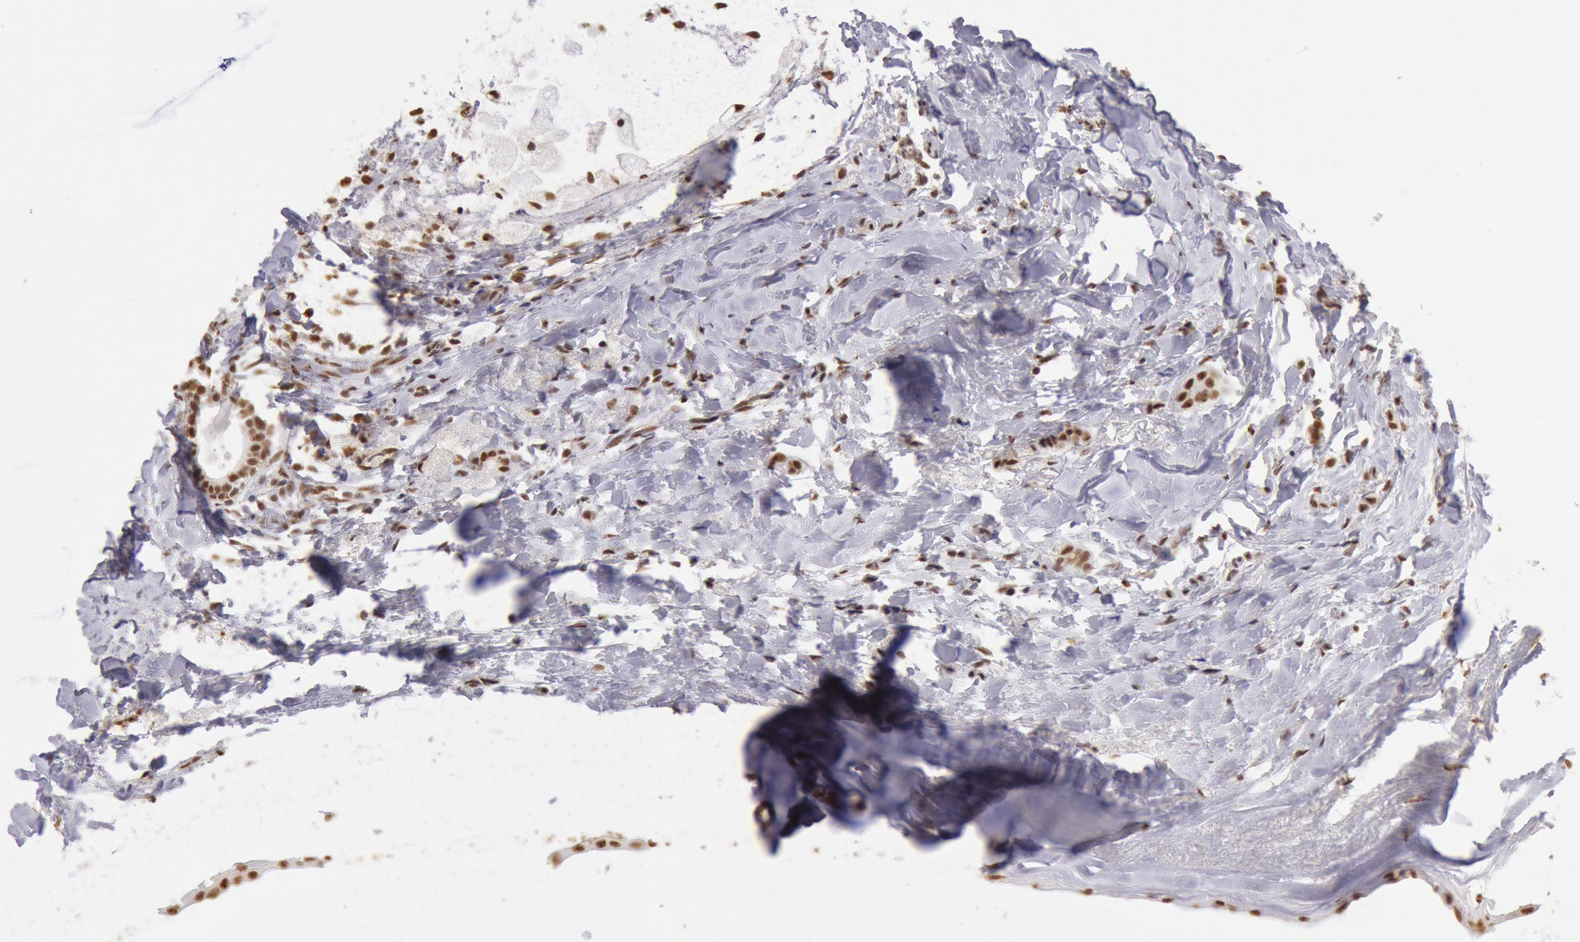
{"staining": {"intensity": "moderate", "quantity": ">75%", "location": "nuclear"}, "tissue": "breast cancer", "cell_type": "Tumor cells", "image_type": "cancer", "snomed": [{"axis": "morphology", "description": "Duct carcinoma"}, {"axis": "topography", "description": "Breast"}], "caption": "Breast cancer stained with DAB (3,3'-diaminobenzidine) IHC shows medium levels of moderate nuclear staining in about >75% of tumor cells.", "gene": "SNRPD3", "patient": {"sex": "female", "age": 54}}